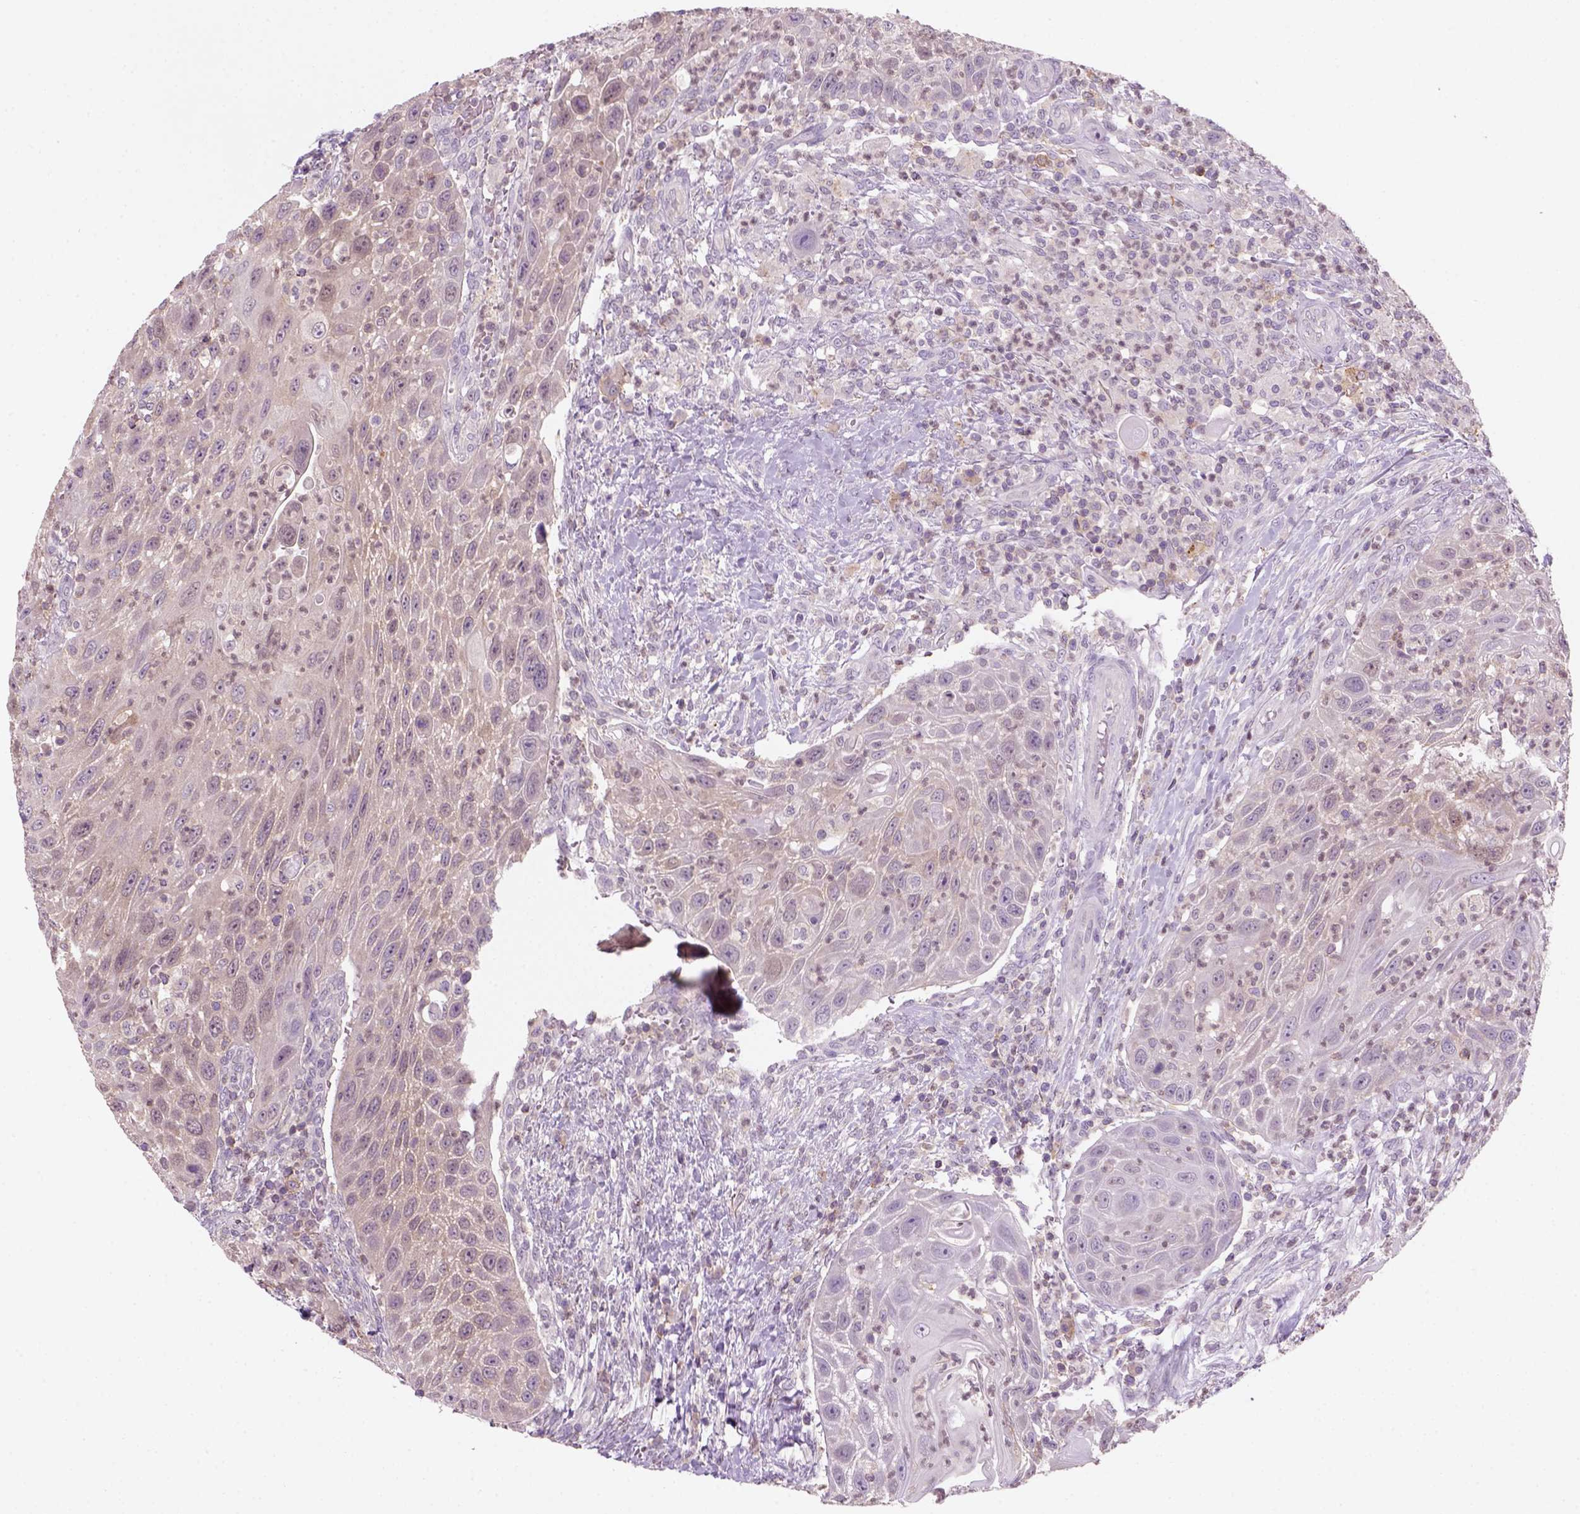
{"staining": {"intensity": "negative", "quantity": "none", "location": "none"}, "tissue": "head and neck cancer", "cell_type": "Tumor cells", "image_type": "cancer", "snomed": [{"axis": "morphology", "description": "Squamous cell carcinoma, NOS"}, {"axis": "topography", "description": "Head-Neck"}], "caption": "DAB (3,3'-diaminobenzidine) immunohistochemical staining of human head and neck cancer exhibits no significant positivity in tumor cells.", "gene": "GOT1", "patient": {"sex": "male", "age": 69}}